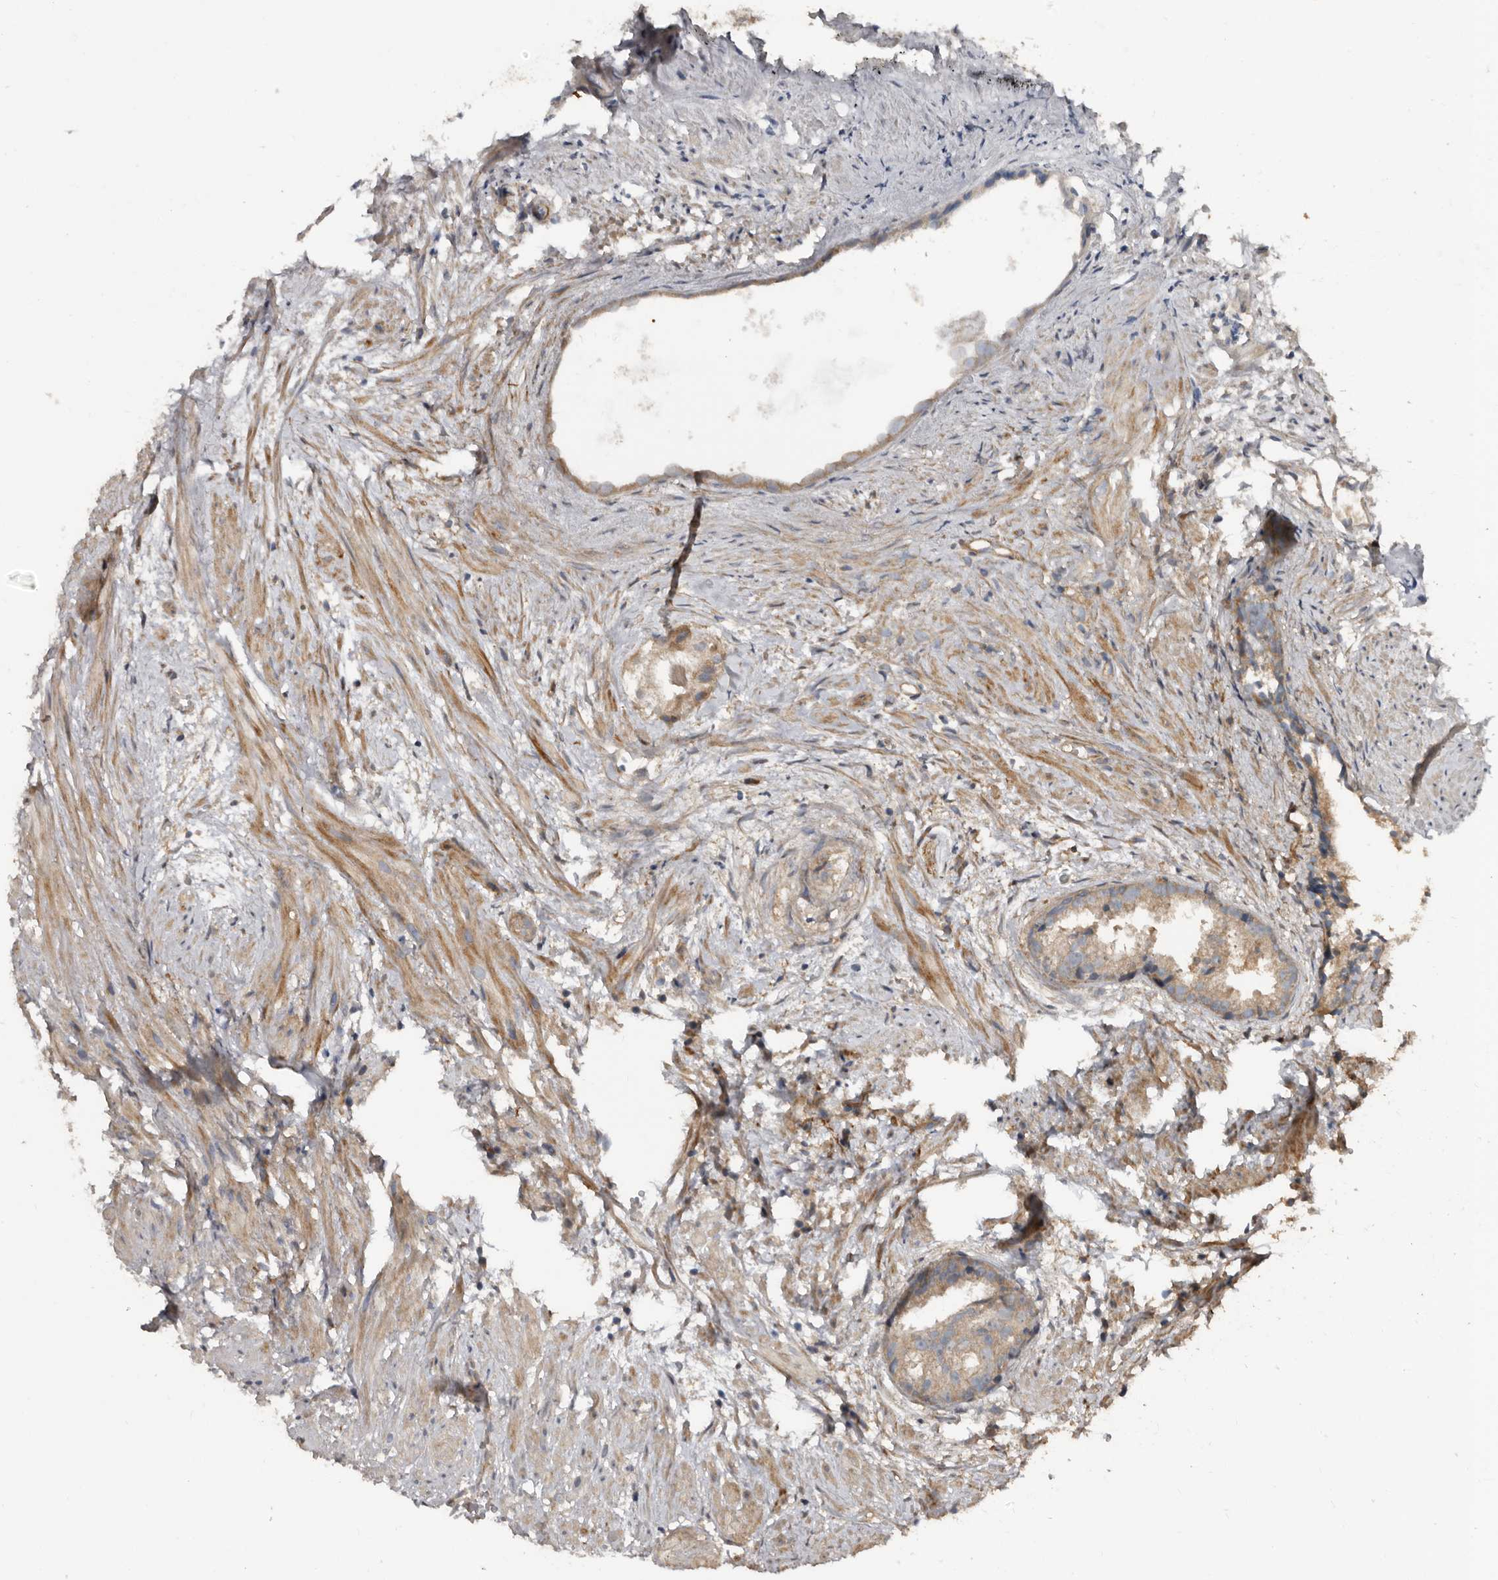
{"staining": {"intensity": "weak", "quantity": ">75%", "location": "cytoplasmic/membranous"}, "tissue": "prostate cancer", "cell_type": "Tumor cells", "image_type": "cancer", "snomed": [{"axis": "morphology", "description": "Adenocarcinoma, Low grade"}, {"axis": "topography", "description": "Prostate"}], "caption": "Tumor cells reveal low levels of weak cytoplasmic/membranous expression in about >75% of cells in prostate adenocarcinoma (low-grade). (brown staining indicates protein expression, while blue staining denotes nuclei).", "gene": "EXOC3L1", "patient": {"sex": "male", "age": 88}}